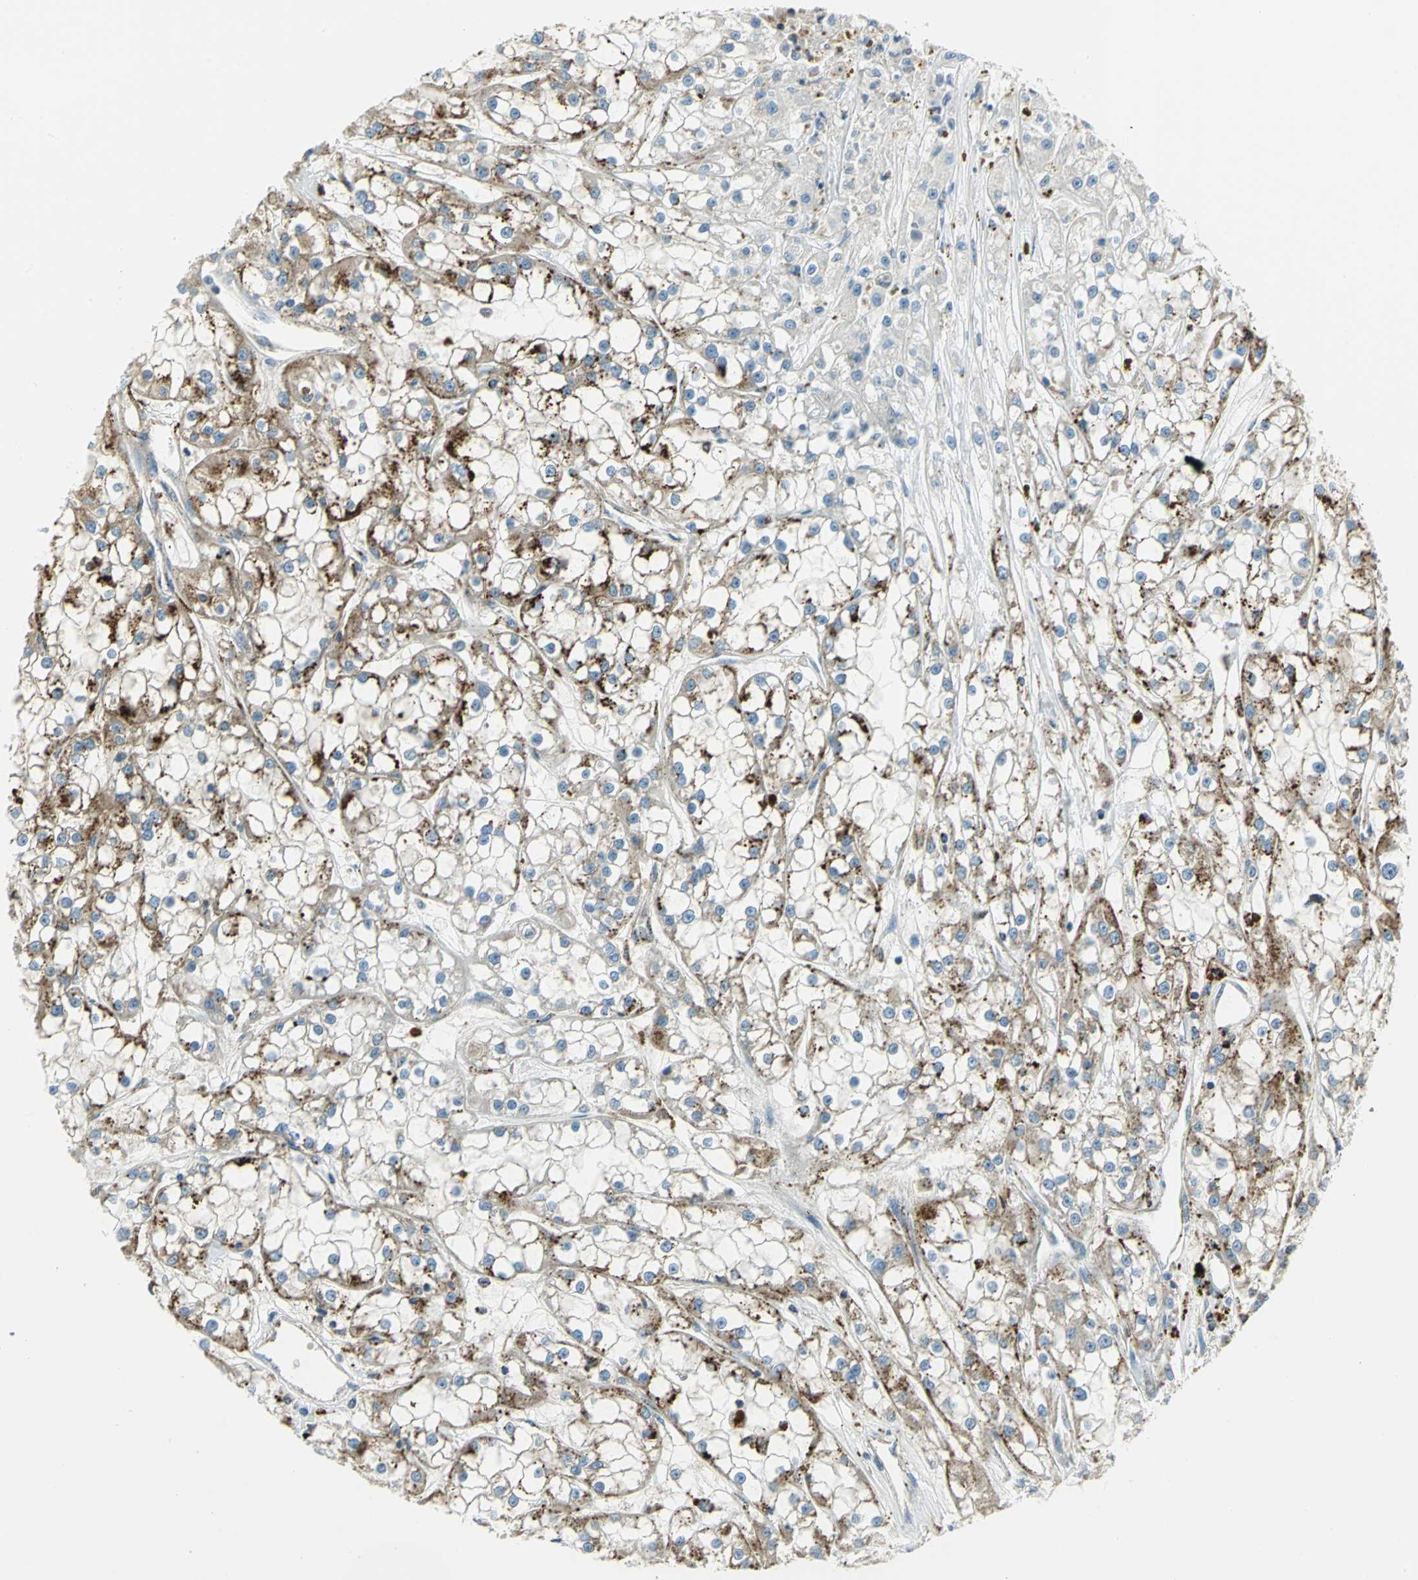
{"staining": {"intensity": "moderate", "quantity": "25%-75%", "location": "cytoplasmic/membranous"}, "tissue": "renal cancer", "cell_type": "Tumor cells", "image_type": "cancer", "snomed": [{"axis": "morphology", "description": "Adenocarcinoma, NOS"}, {"axis": "topography", "description": "Kidney"}], "caption": "Human renal cancer (adenocarcinoma) stained with a protein marker exhibits moderate staining in tumor cells.", "gene": "ARSA", "patient": {"sex": "female", "age": 52}}